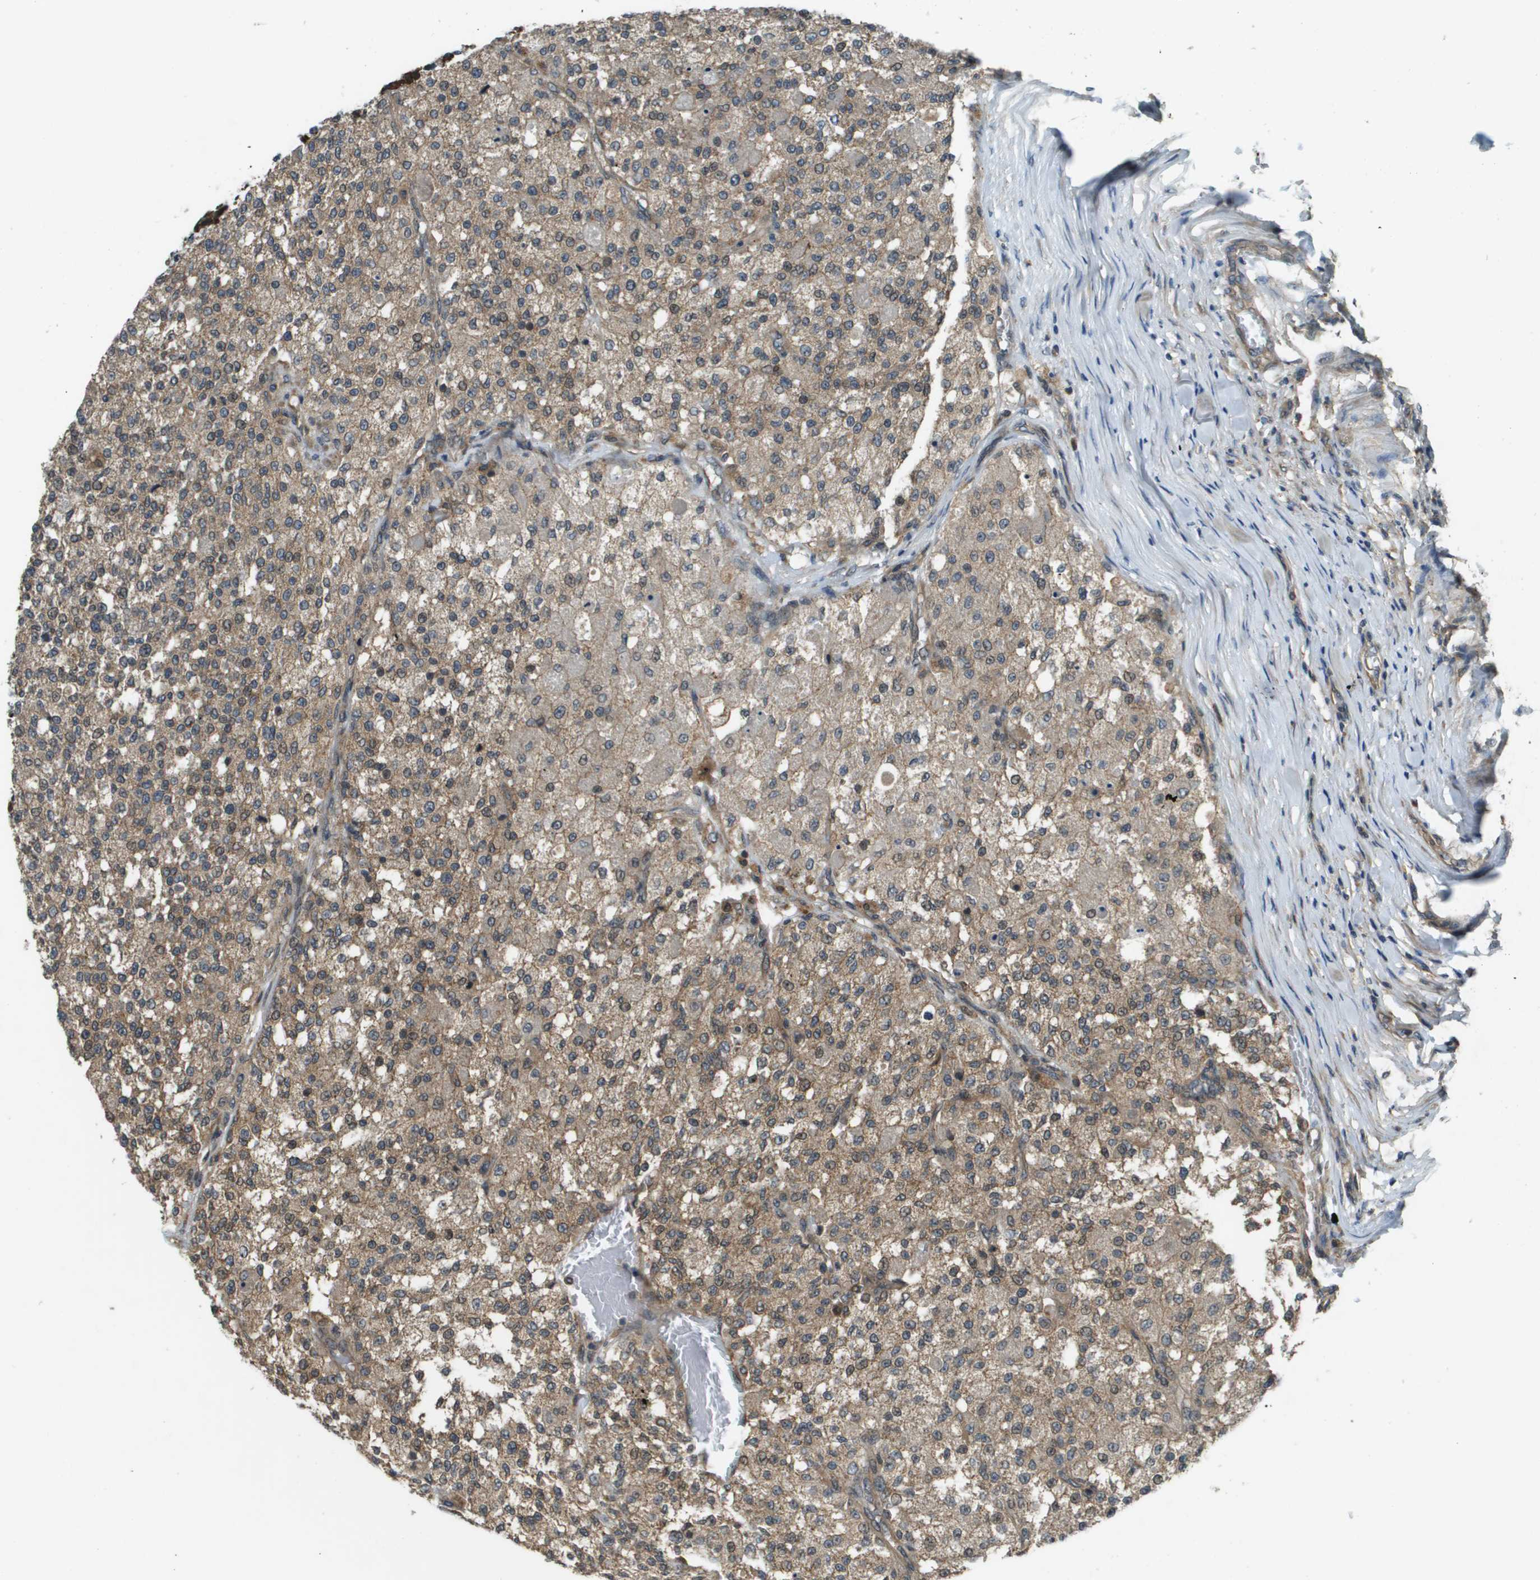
{"staining": {"intensity": "weak", "quantity": ">75%", "location": "cytoplasmic/membranous"}, "tissue": "testis cancer", "cell_type": "Tumor cells", "image_type": "cancer", "snomed": [{"axis": "morphology", "description": "Seminoma, NOS"}, {"axis": "topography", "description": "Testis"}], "caption": "A brown stain labels weak cytoplasmic/membranous positivity of a protein in human seminoma (testis) tumor cells.", "gene": "CDKN2C", "patient": {"sex": "male", "age": 59}}